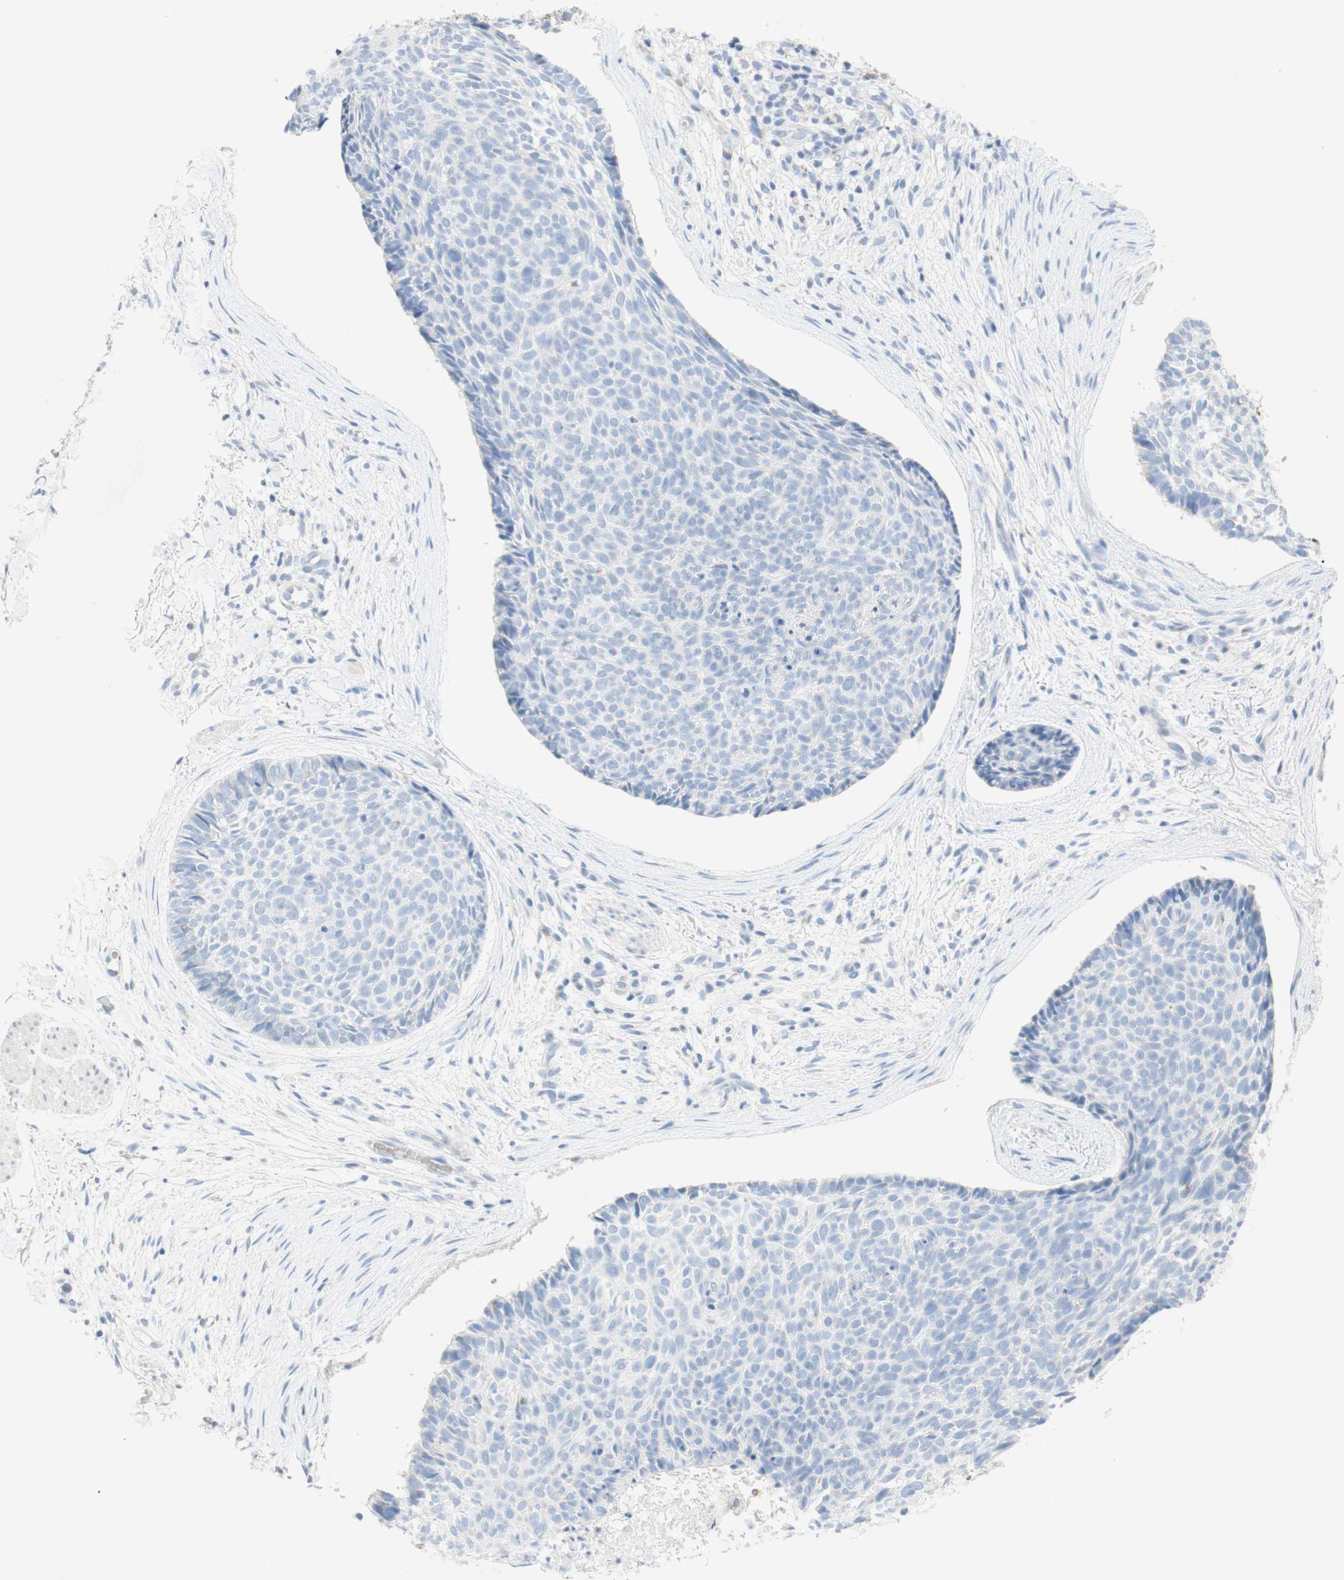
{"staining": {"intensity": "negative", "quantity": "none", "location": "none"}, "tissue": "skin cancer", "cell_type": "Tumor cells", "image_type": "cancer", "snomed": [{"axis": "morphology", "description": "Normal tissue, NOS"}, {"axis": "morphology", "description": "Basal cell carcinoma"}, {"axis": "topography", "description": "Skin"}], "caption": "Micrograph shows no protein positivity in tumor cells of skin basal cell carcinoma tissue. Nuclei are stained in blue.", "gene": "MANEA", "patient": {"sex": "female", "age": 56}}